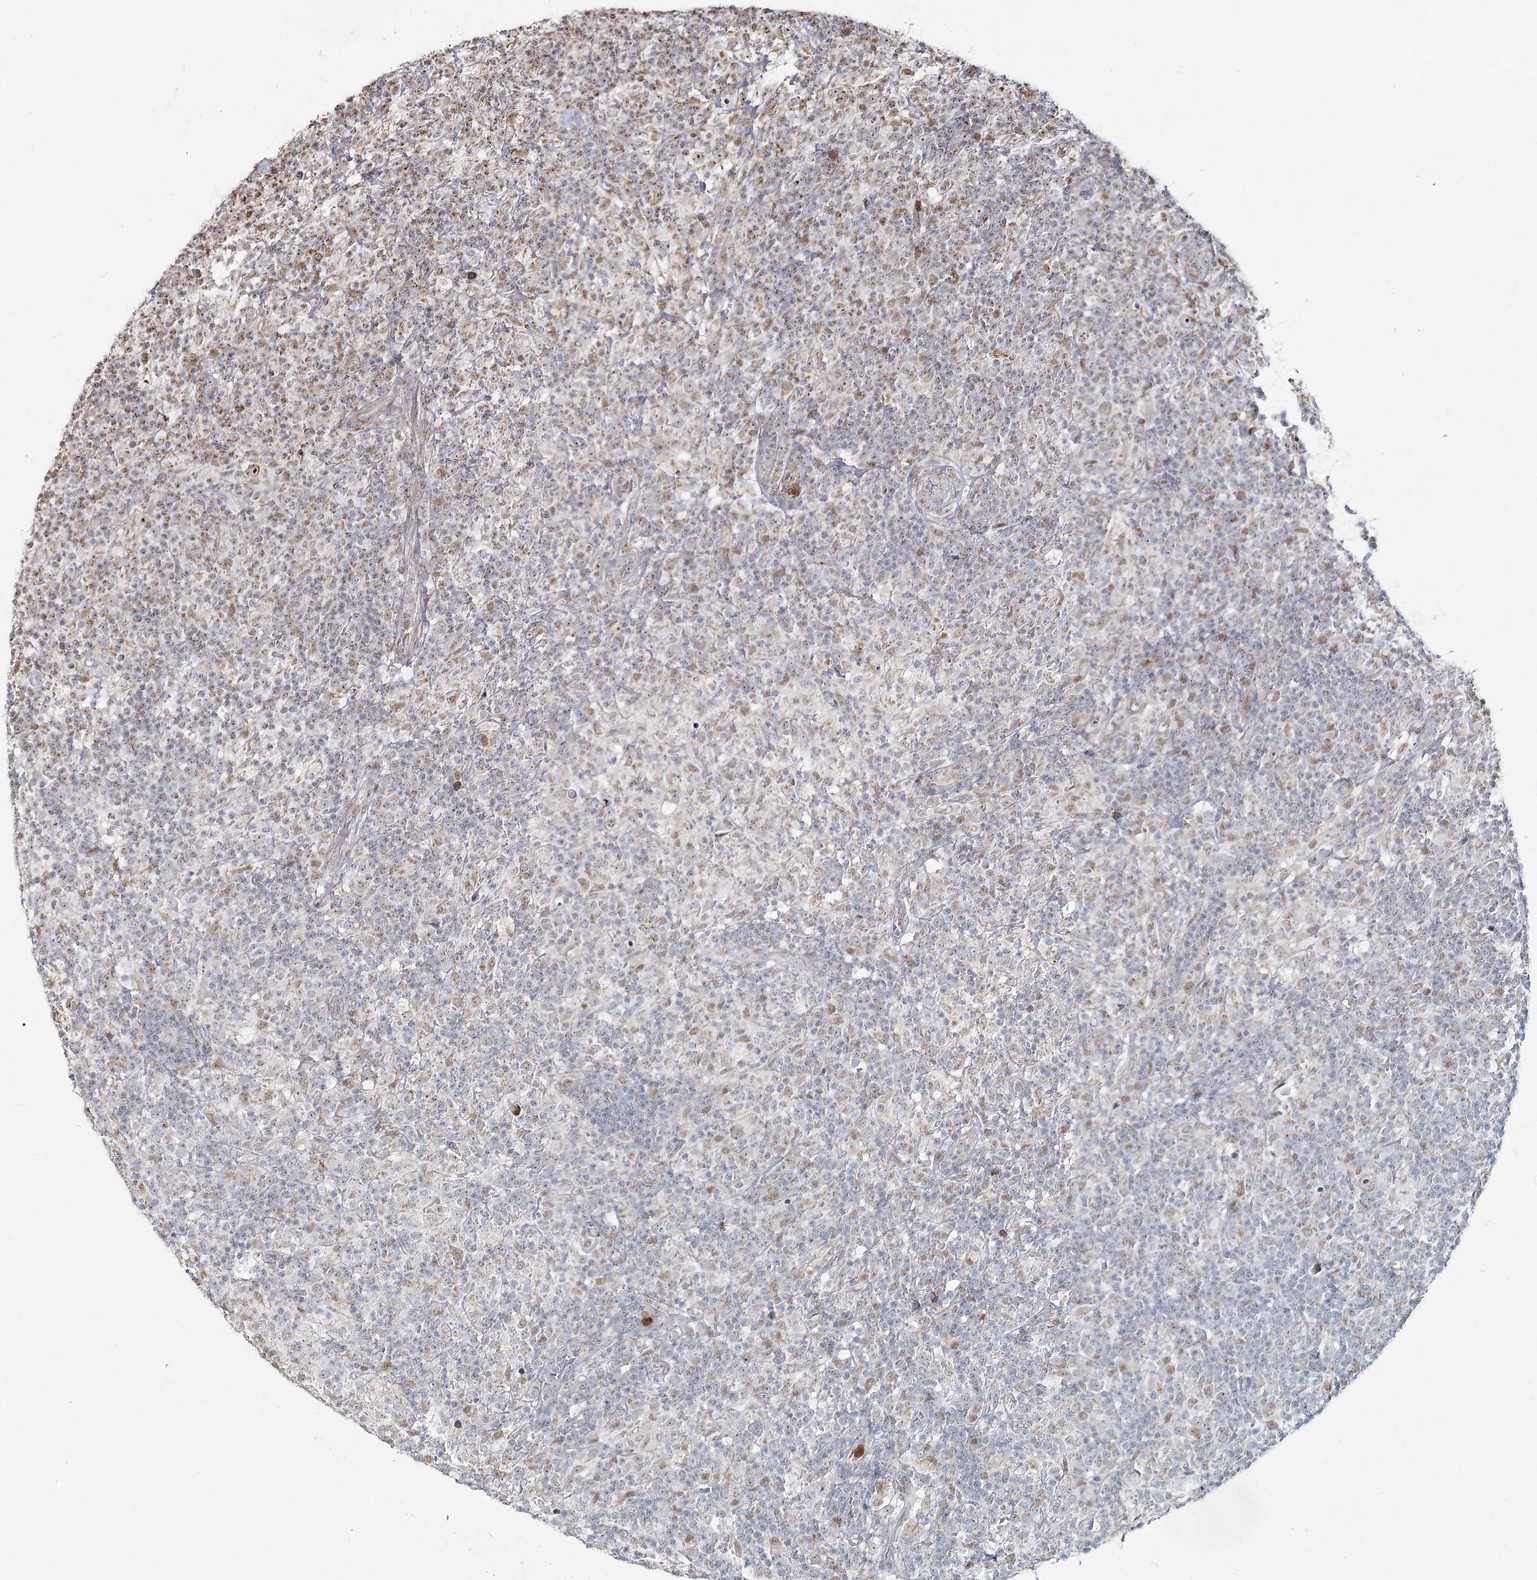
{"staining": {"intensity": "weak", "quantity": "25%-75%", "location": "cytoplasmic/membranous,nuclear"}, "tissue": "lymphoma", "cell_type": "Tumor cells", "image_type": "cancer", "snomed": [{"axis": "morphology", "description": "Hodgkin's disease, NOS"}, {"axis": "topography", "description": "Lymph node"}], "caption": "Brown immunohistochemical staining in lymphoma shows weak cytoplasmic/membranous and nuclear positivity in about 25%-75% of tumor cells.", "gene": "ATAD1", "patient": {"sex": "male", "age": 70}}